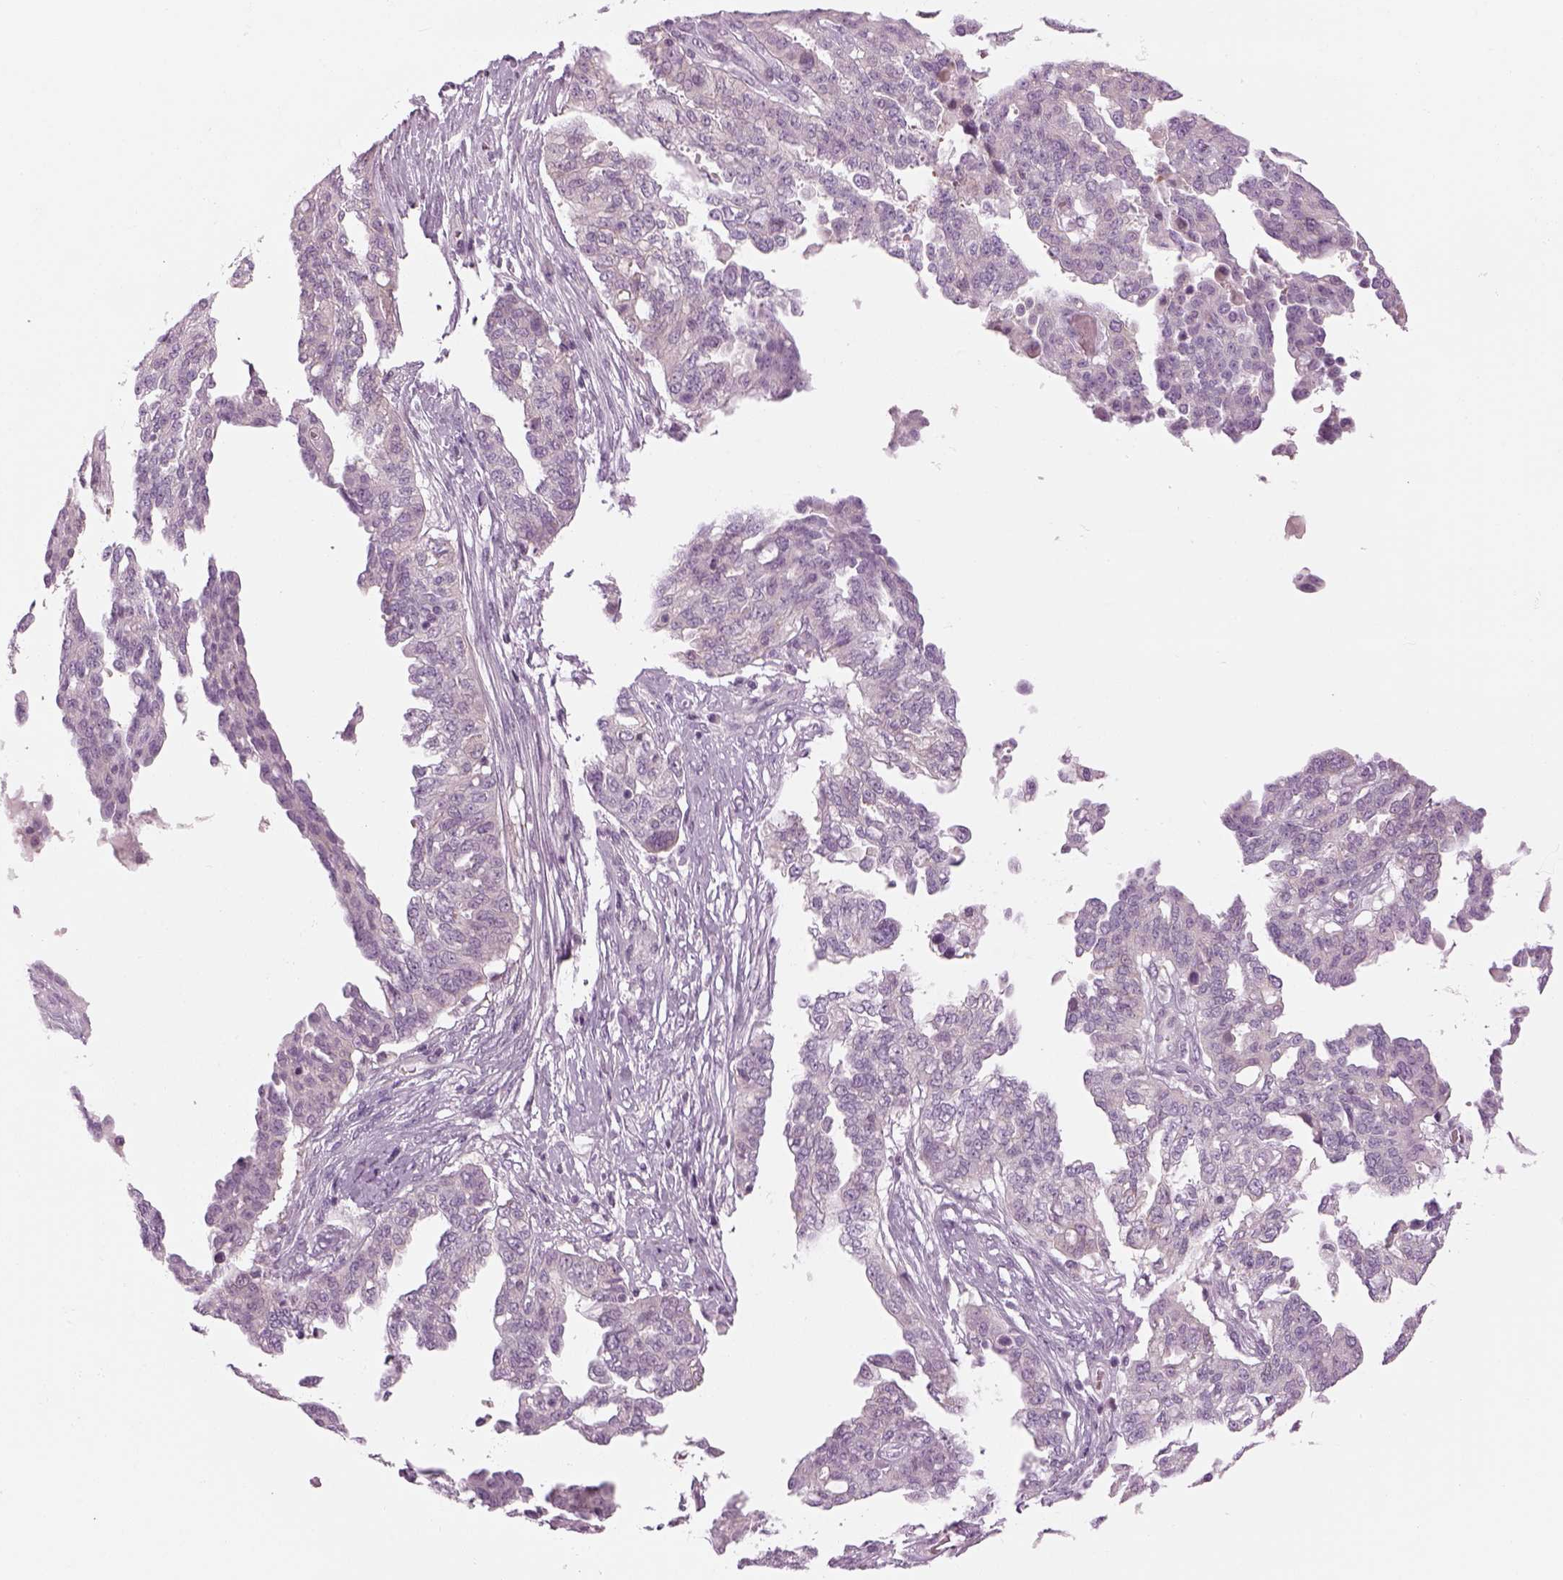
{"staining": {"intensity": "negative", "quantity": "none", "location": "none"}, "tissue": "ovarian cancer", "cell_type": "Tumor cells", "image_type": "cancer", "snomed": [{"axis": "morphology", "description": "Cystadenocarcinoma, serous, NOS"}, {"axis": "topography", "description": "Ovary"}], "caption": "Ovarian serous cystadenocarcinoma was stained to show a protein in brown. There is no significant staining in tumor cells. (DAB immunohistochemistry (IHC), high magnification).", "gene": "LRRIQ3", "patient": {"sex": "female", "age": 67}}